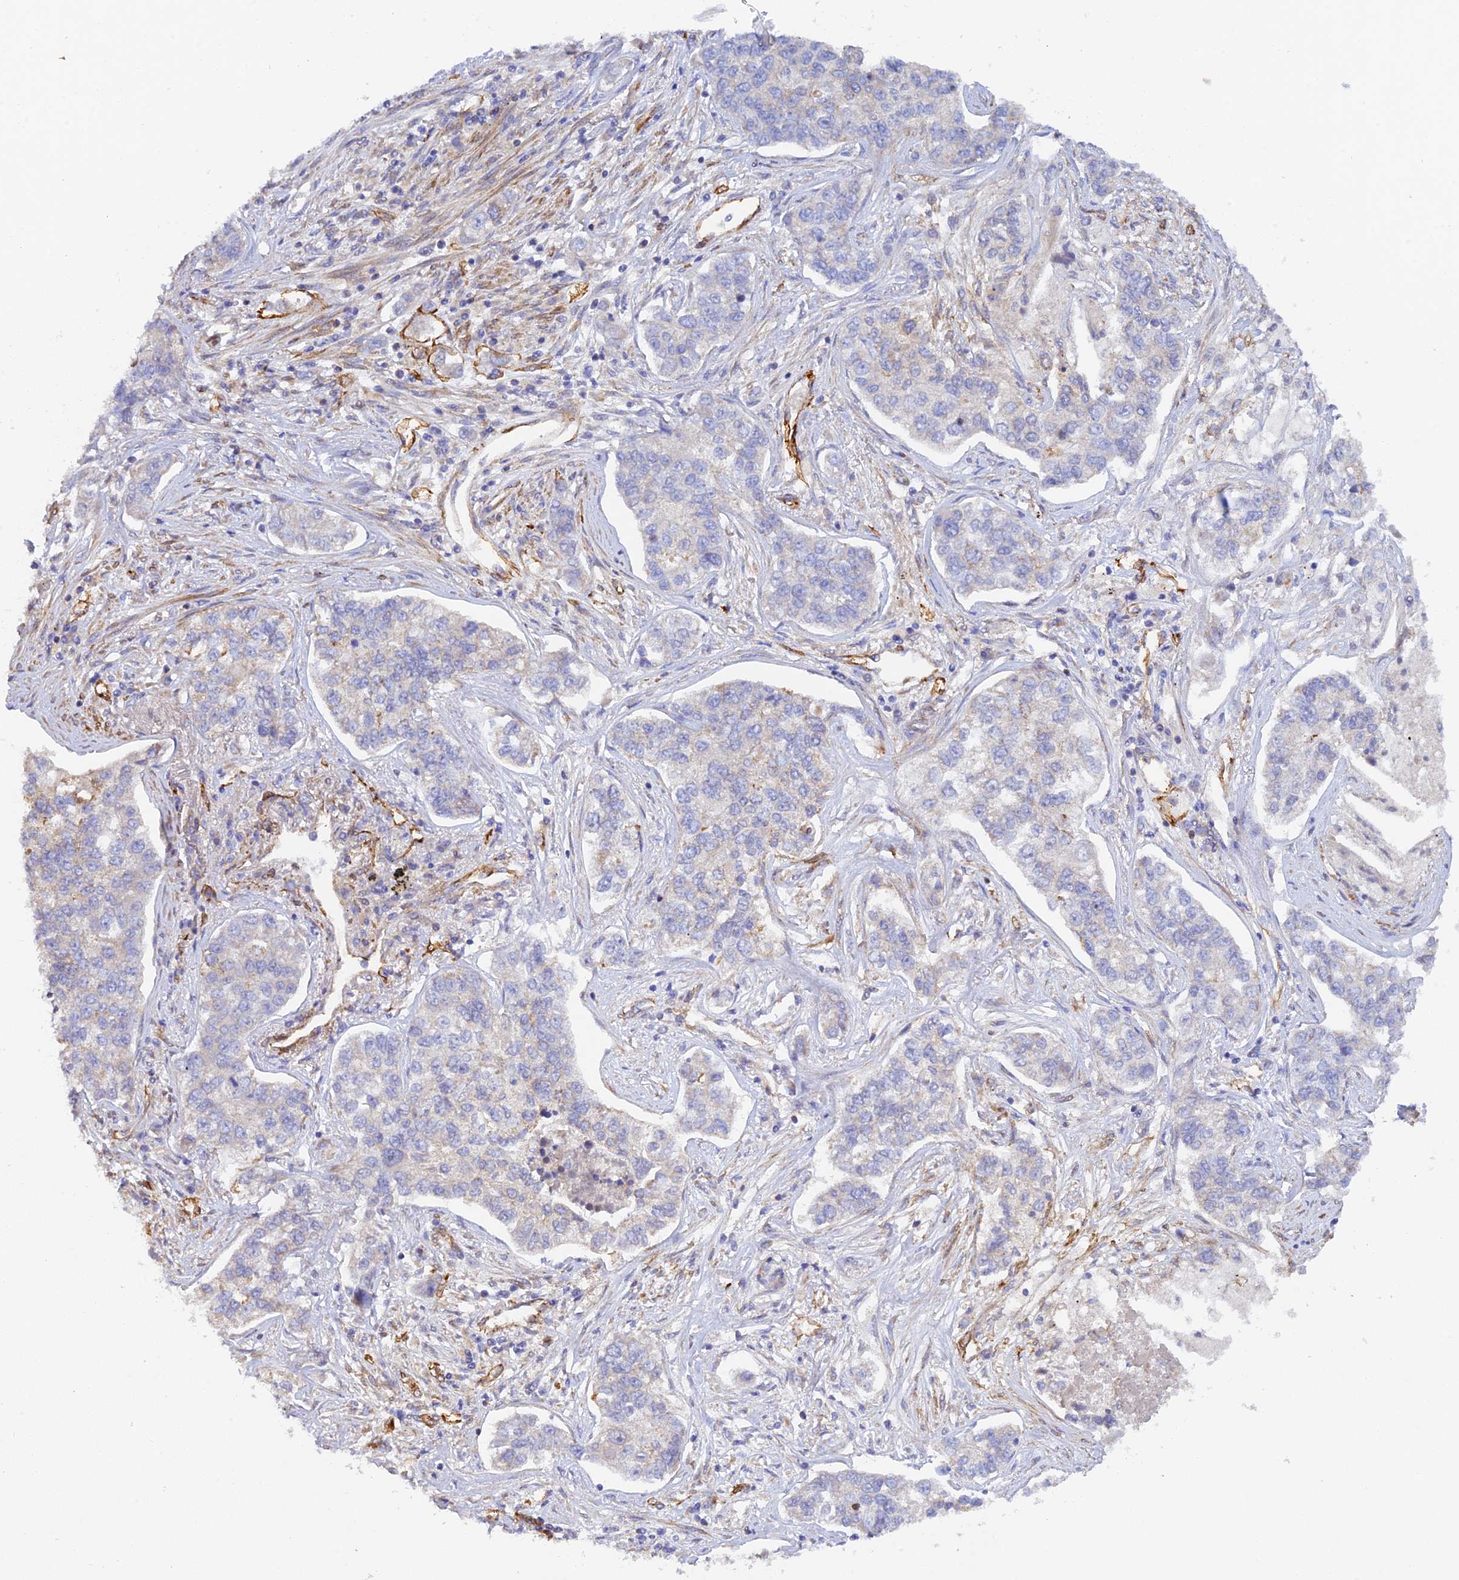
{"staining": {"intensity": "negative", "quantity": "none", "location": "none"}, "tissue": "lung cancer", "cell_type": "Tumor cells", "image_type": "cancer", "snomed": [{"axis": "morphology", "description": "Adenocarcinoma, NOS"}, {"axis": "topography", "description": "Lung"}], "caption": "Histopathology image shows no significant protein expression in tumor cells of lung adenocarcinoma.", "gene": "MYO9A", "patient": {"sex": "male", "age": 49}}